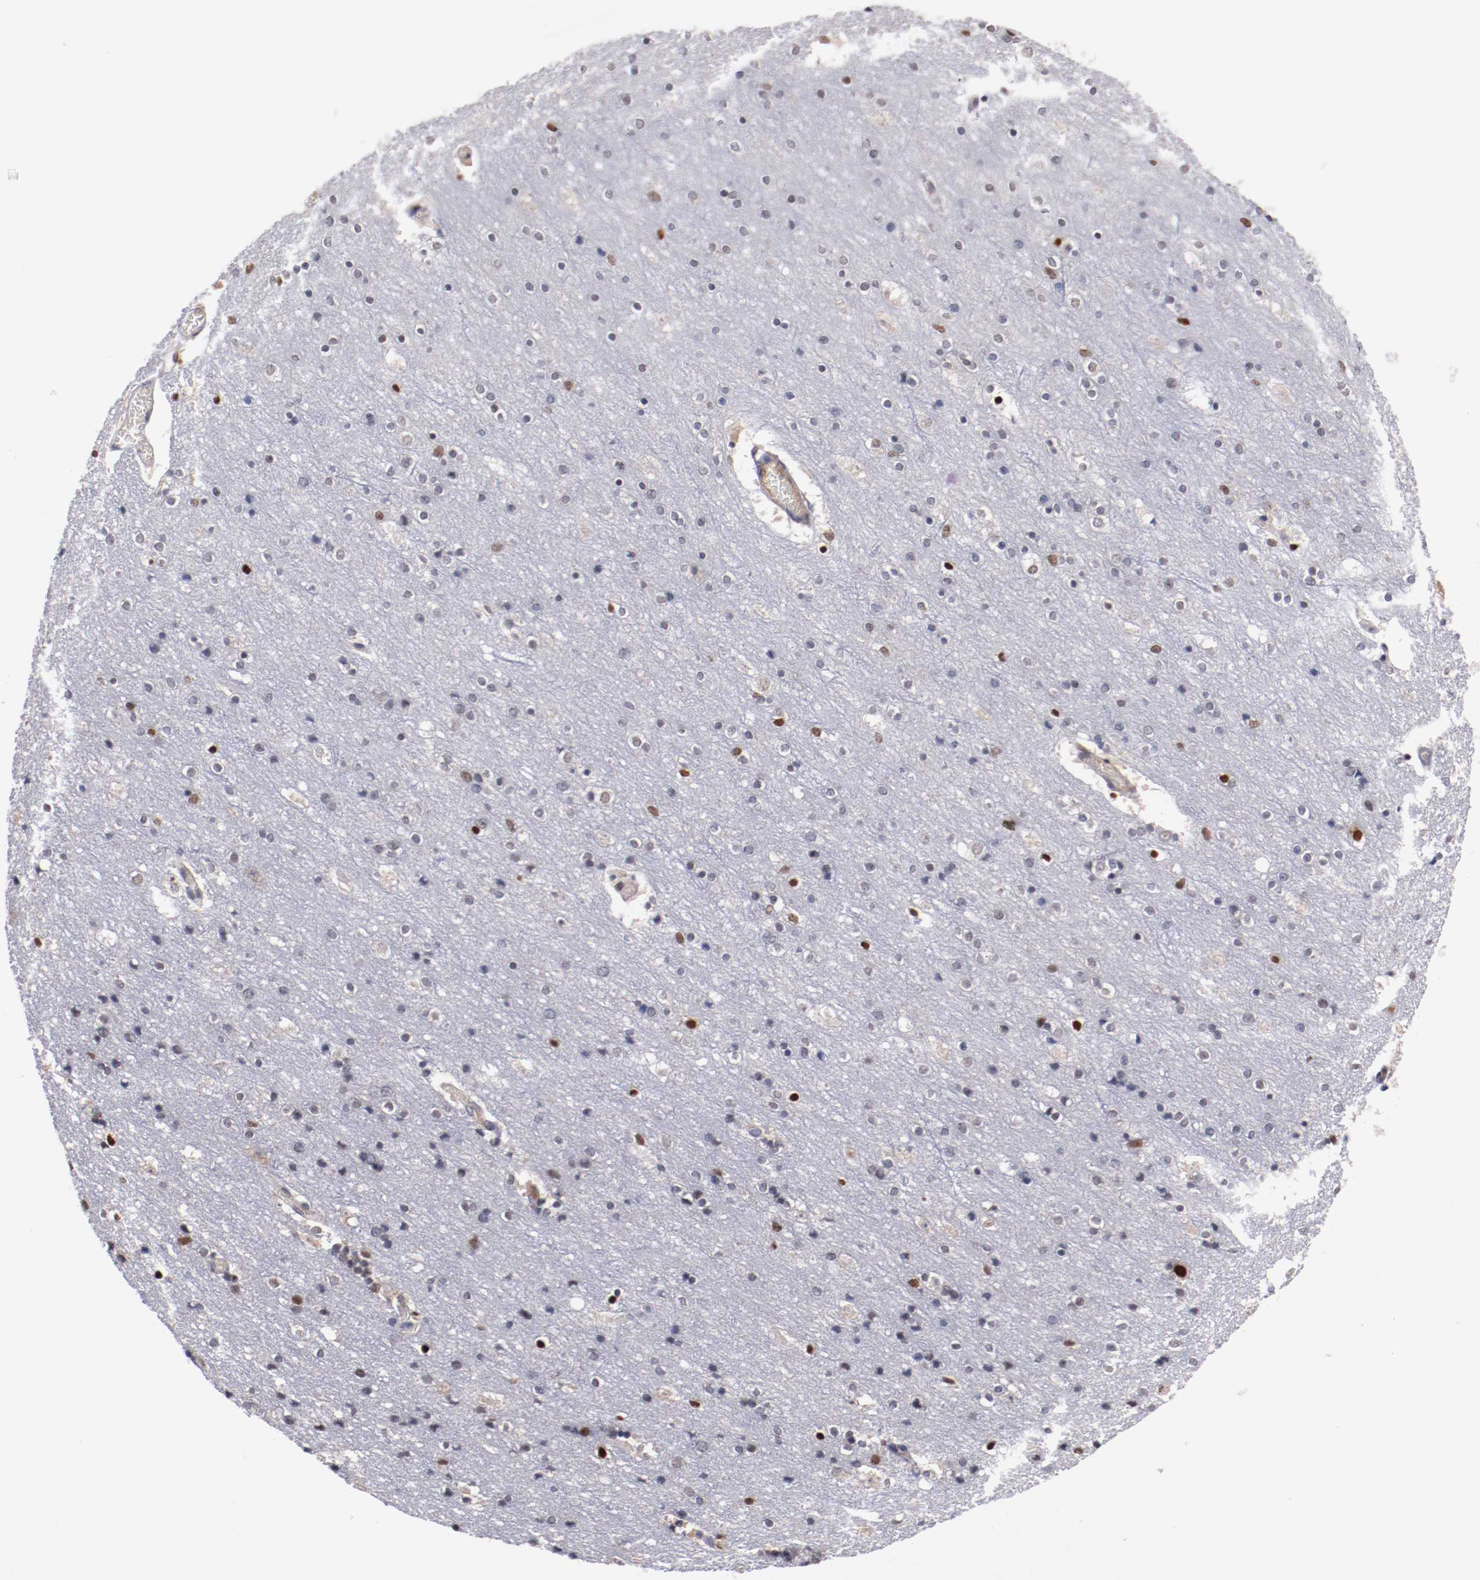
{"staining": {"intensity": "weak", "quantity": "<25%", "location": "cytoplasmic/membranous"}, "tissue": "cerebral cortex", "cell_type": "Endothelial cells", "image_type": "normal", "snomed": [{"axis": "morphology", "description": "Normal tissue, NOS"}, {"axis": "topography", "description": "Cerebral cortex"}], "caption": "Immunohistochemistry (IHC) histopathology image of benign cerebral cortex: cerebral cortex stained with DAB (3,3'-diaminobenzidine) demonstrates no significant protein staining in endothelial cells.", "gene": "FAM81A", "patient": {"sex": "female", "age": 54}}